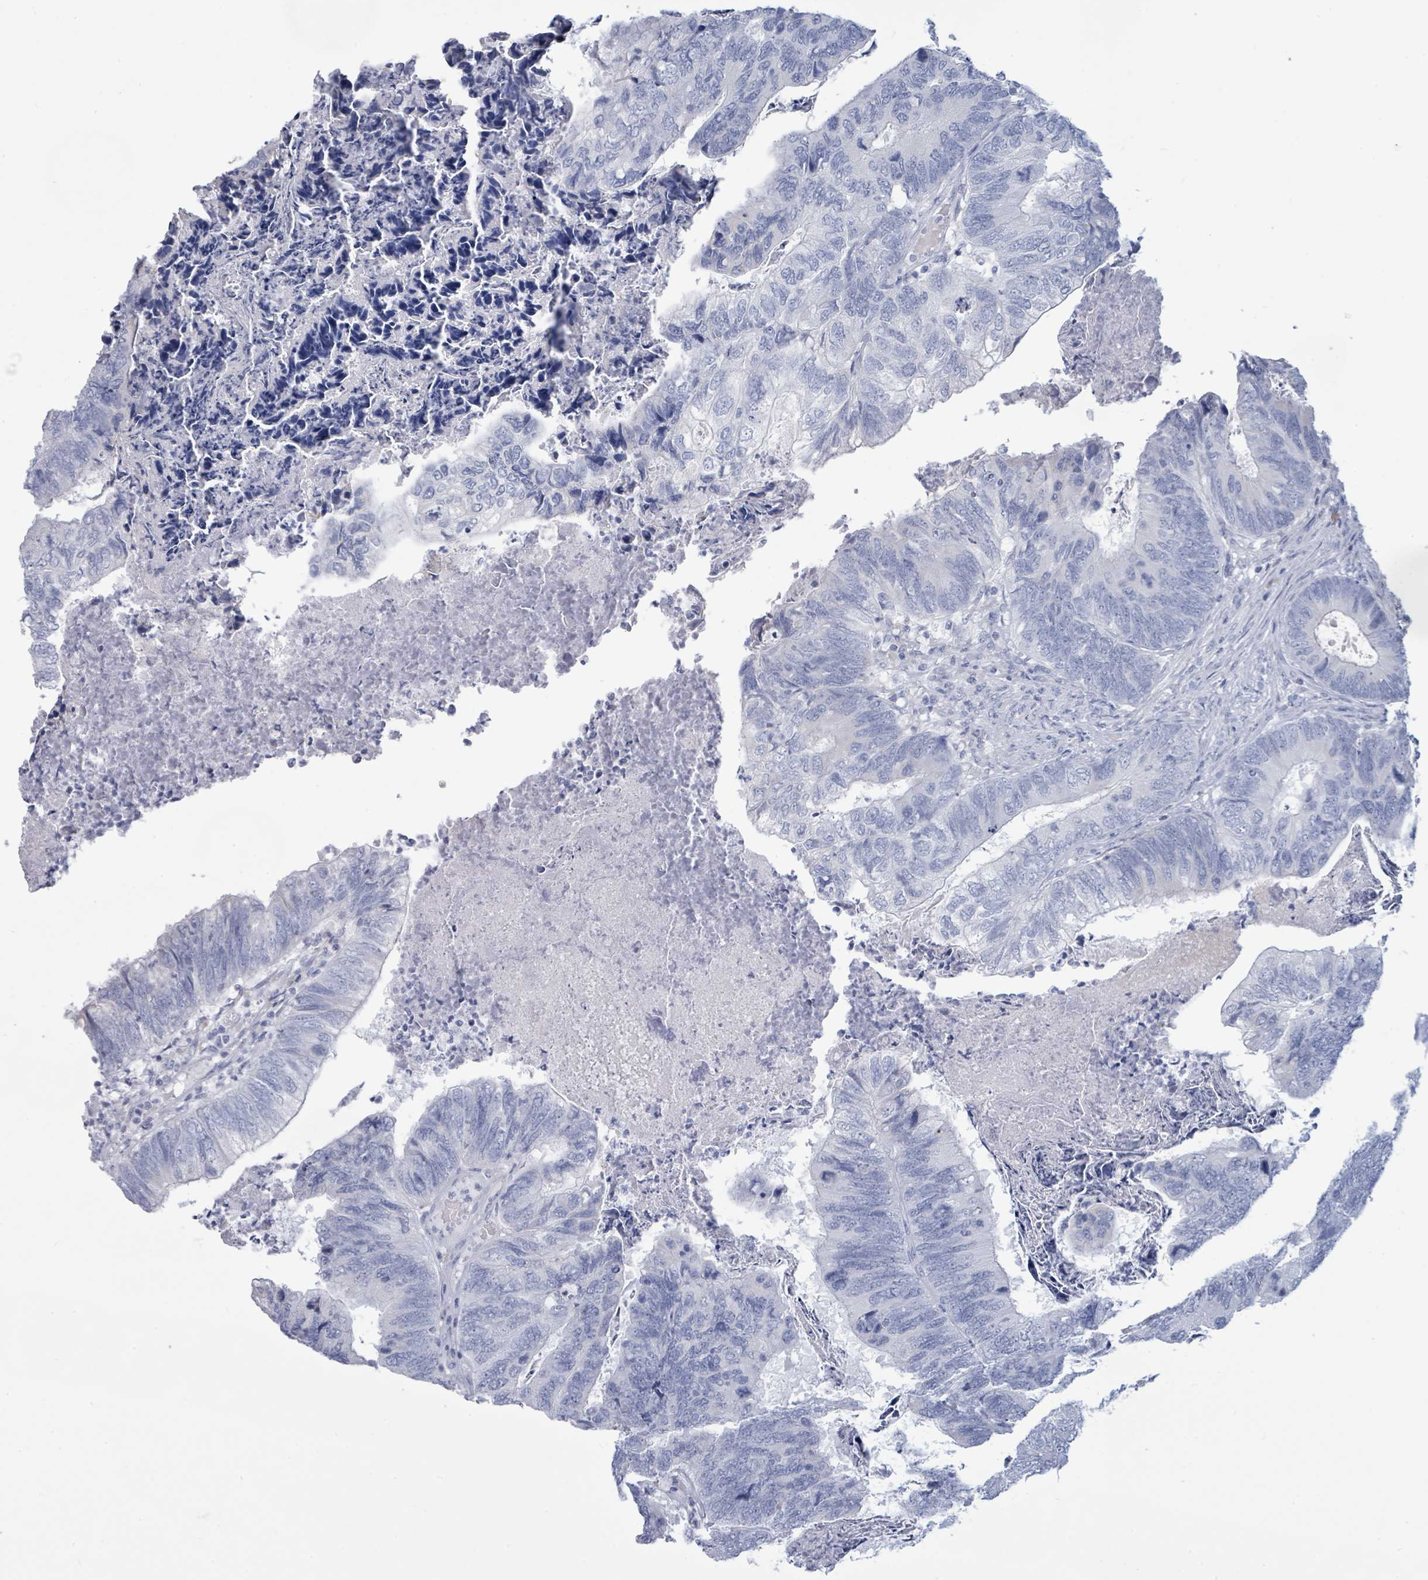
{"staining": {"intensity": "negative", "quantity": "none", "location": "none"}, "tissue": "colorectal cancer", "cell_type": "Tumor cells", "image_type": "cancer", "snomed": [{"axis": "morphology", "description": "Adenocarcinoma, NOS"}, {"axis": "topography", "description": "Colon"}], "caption": "An image of human colorectal cancer is negative for staining in tumor cells.", "gene": "PGA3", "patient": {"sex": "female", "age": 67}}